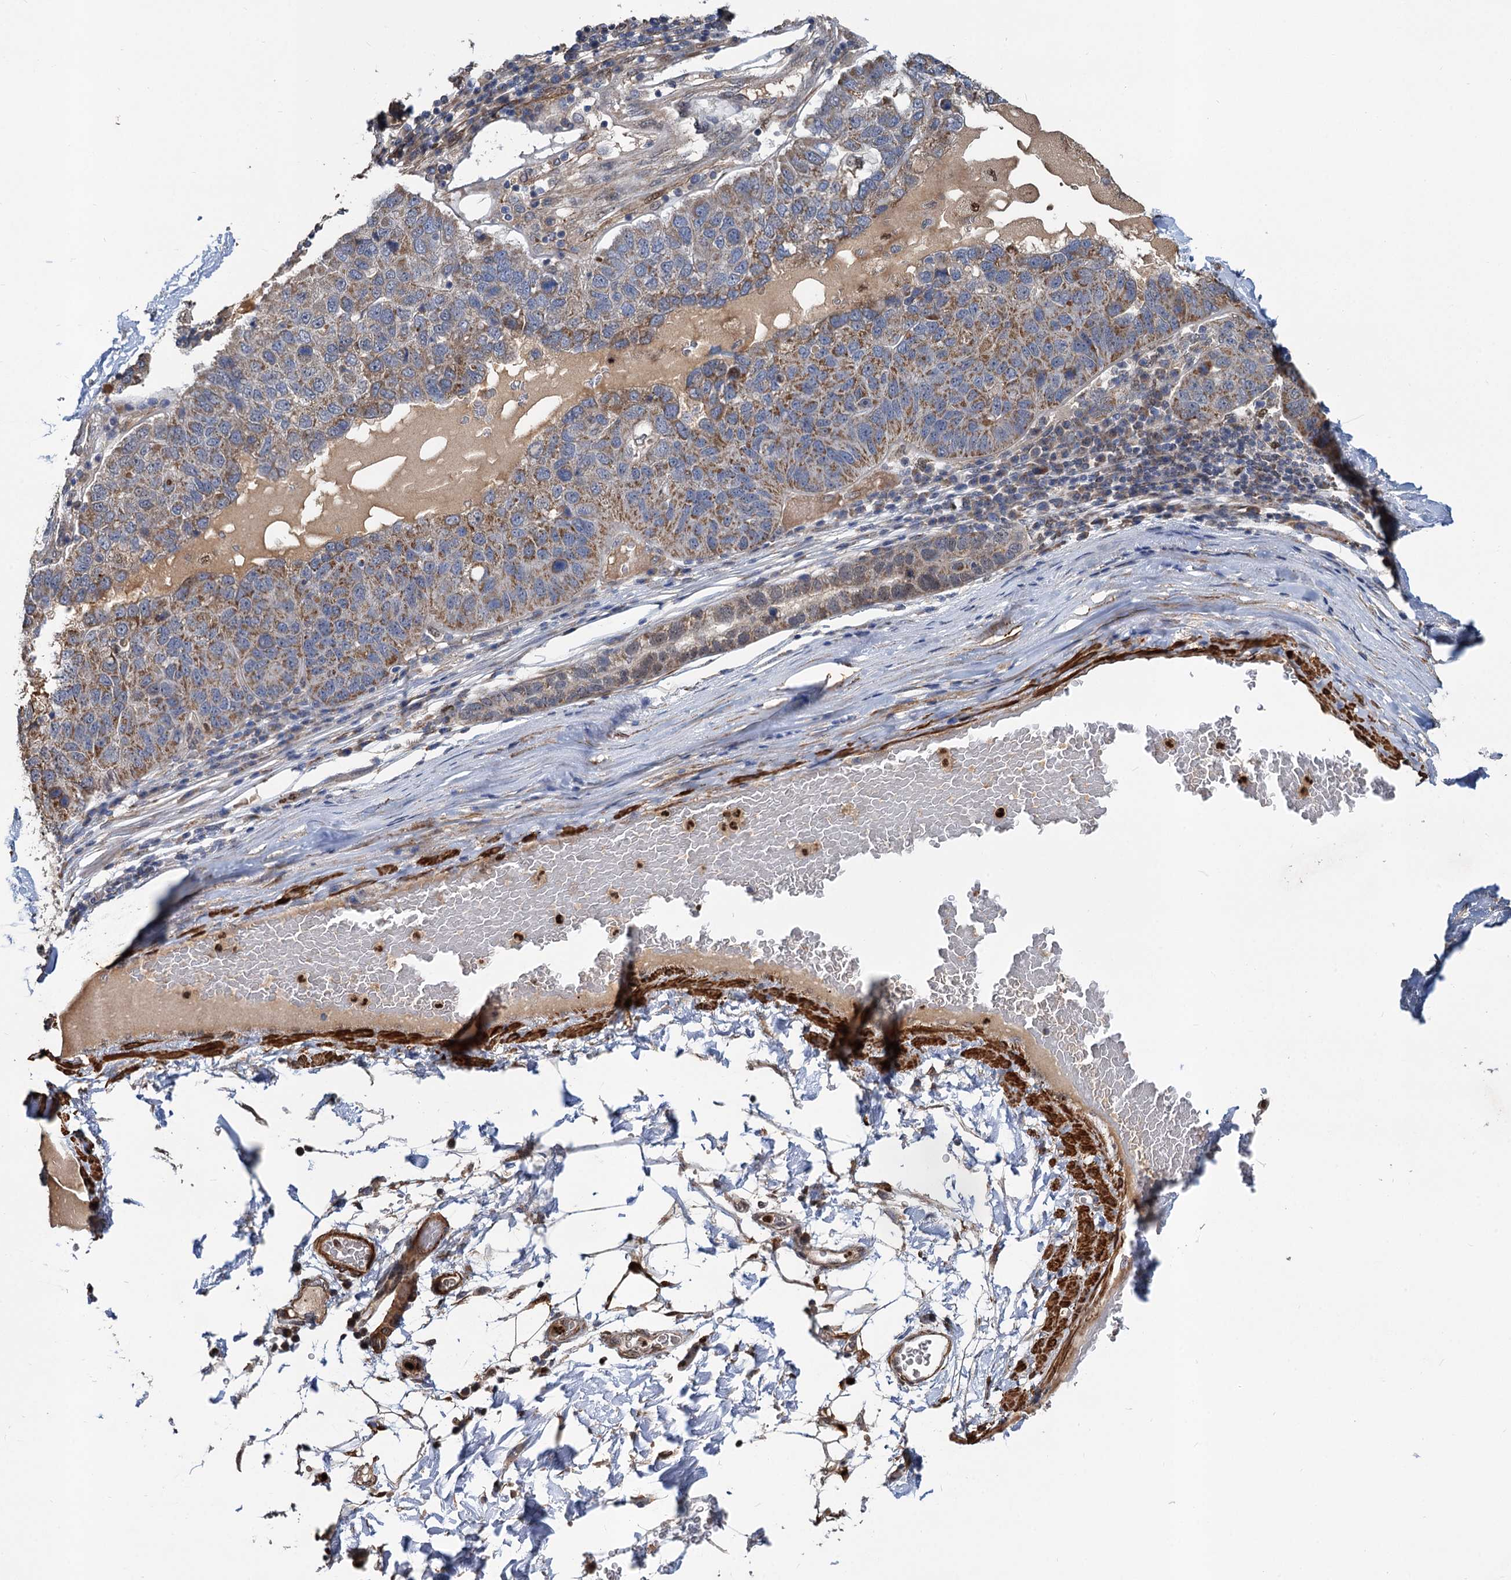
{"staining": {"intensity": "moderate", "quantity": ">75%", "location": "cytoplasmic/membranous"}, "tissue": "pancreatic cancer", "cell_type": "Tumor cells", "image_type": "cancer", "snomed": [{"axis": "morphology", "description": "Adenocarcinoma, NOS"}, {"axis": "topography", "description": "Pancreas"}], "caption": "Protein expression by IHC exhibits moderate cytoplasmic/membranous staining in about >75% of tumor cells in adenocarcinoma (pancreatic).", "gene": "ALKBH7", "patient": {"sex": "female", "age": 61}}